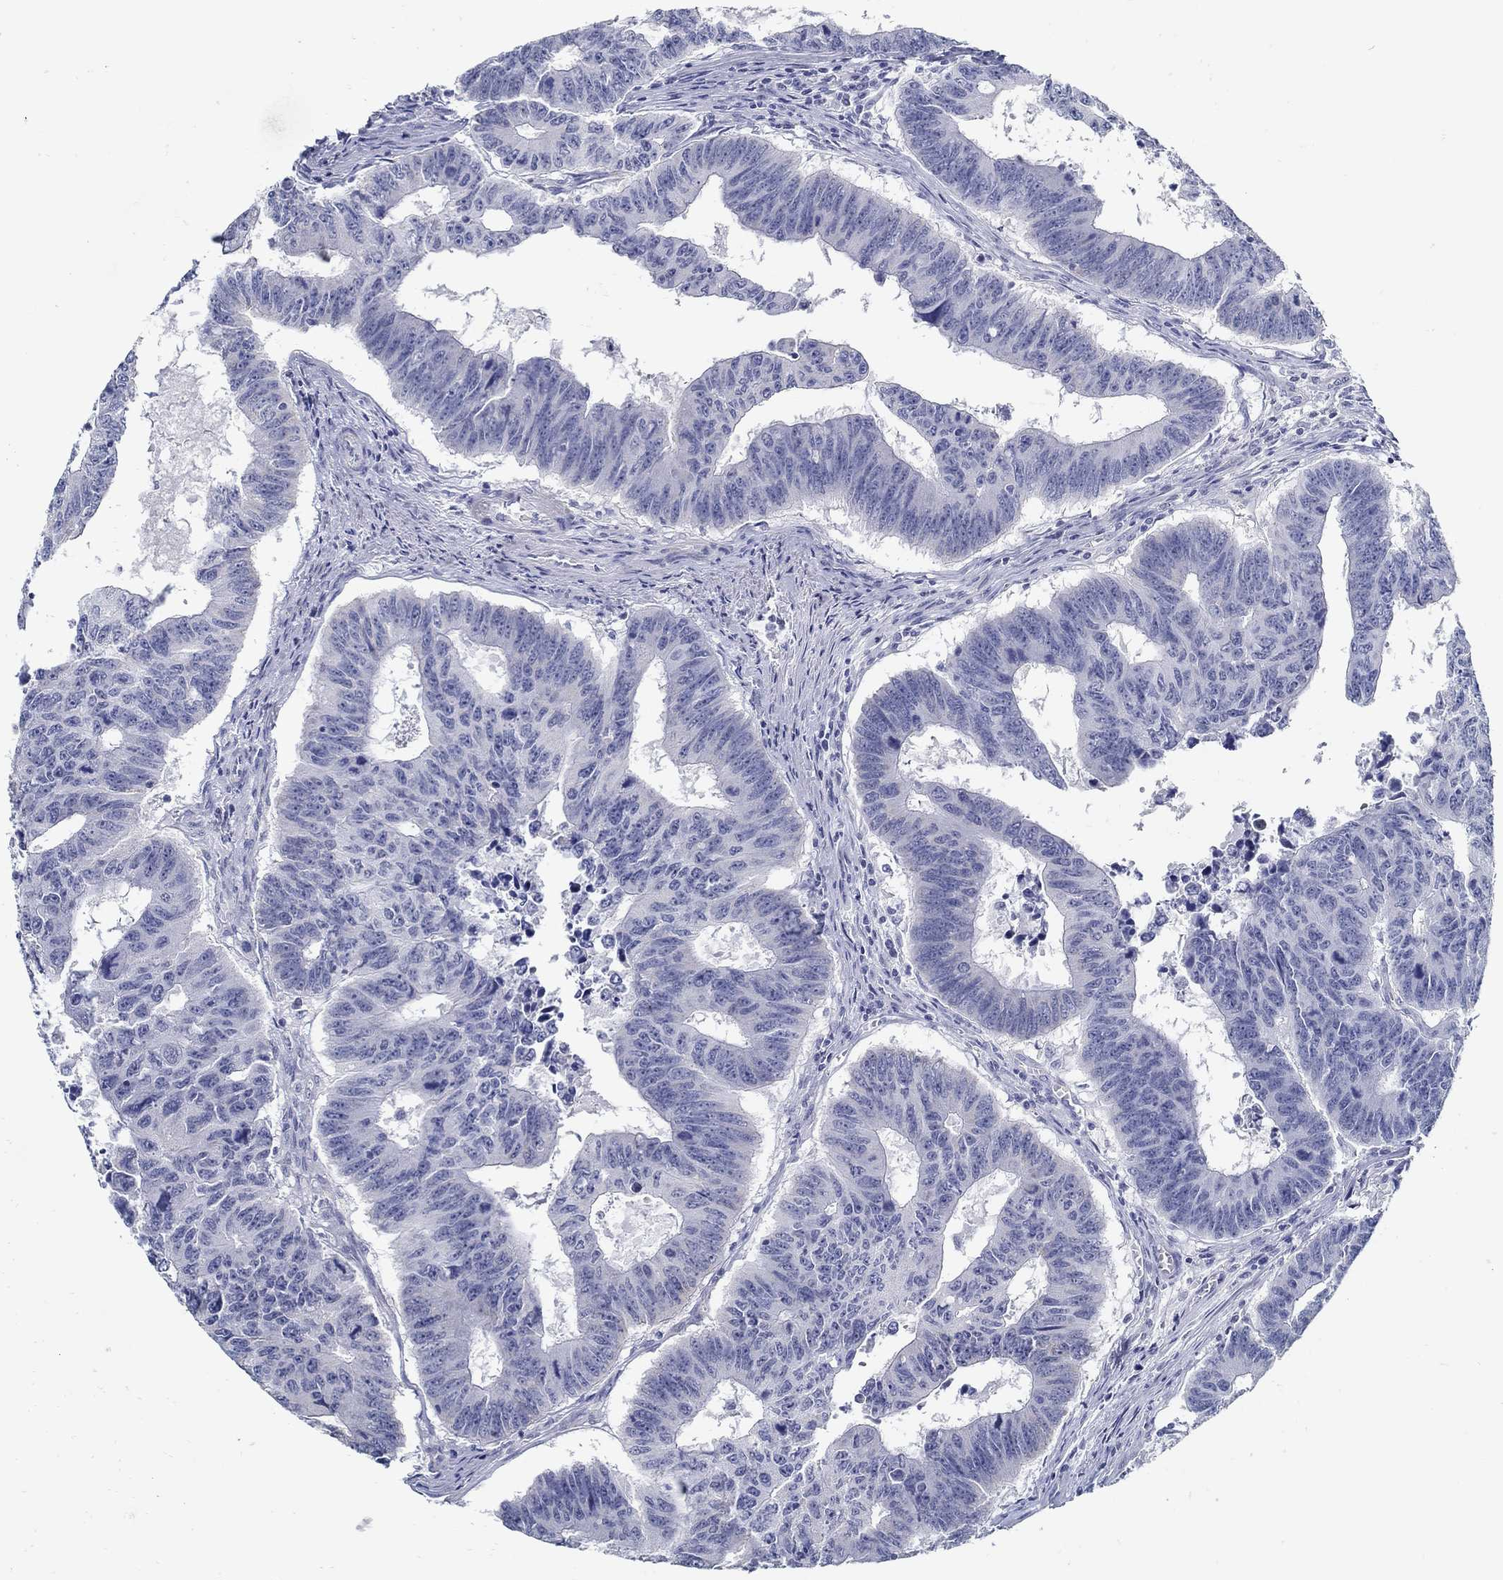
{"staining": {"intensity": "negative", "quantity": "none", "location": "none"}, "tissue": "colorectal cancer", "cell_type": "Tumor cells", "image_type": "cancer", "snomed": [{"axis": "morphology", "description": "Adenocarcinoma, NOS"}, {"axis": "topography", "description": "Appendix"}, {"axis": "topography", "description": "Colon"}, {"axis": "topography", "description": "Cecum"}, {"axis": "topography", "description": "Colon asc"}], "caption": "This is an immunohistochemistry micrograph of colorectal cancer. There is no expression in tumor cells.", "gene": "USP29", "patient": {"sex": "female", "age": 85}}